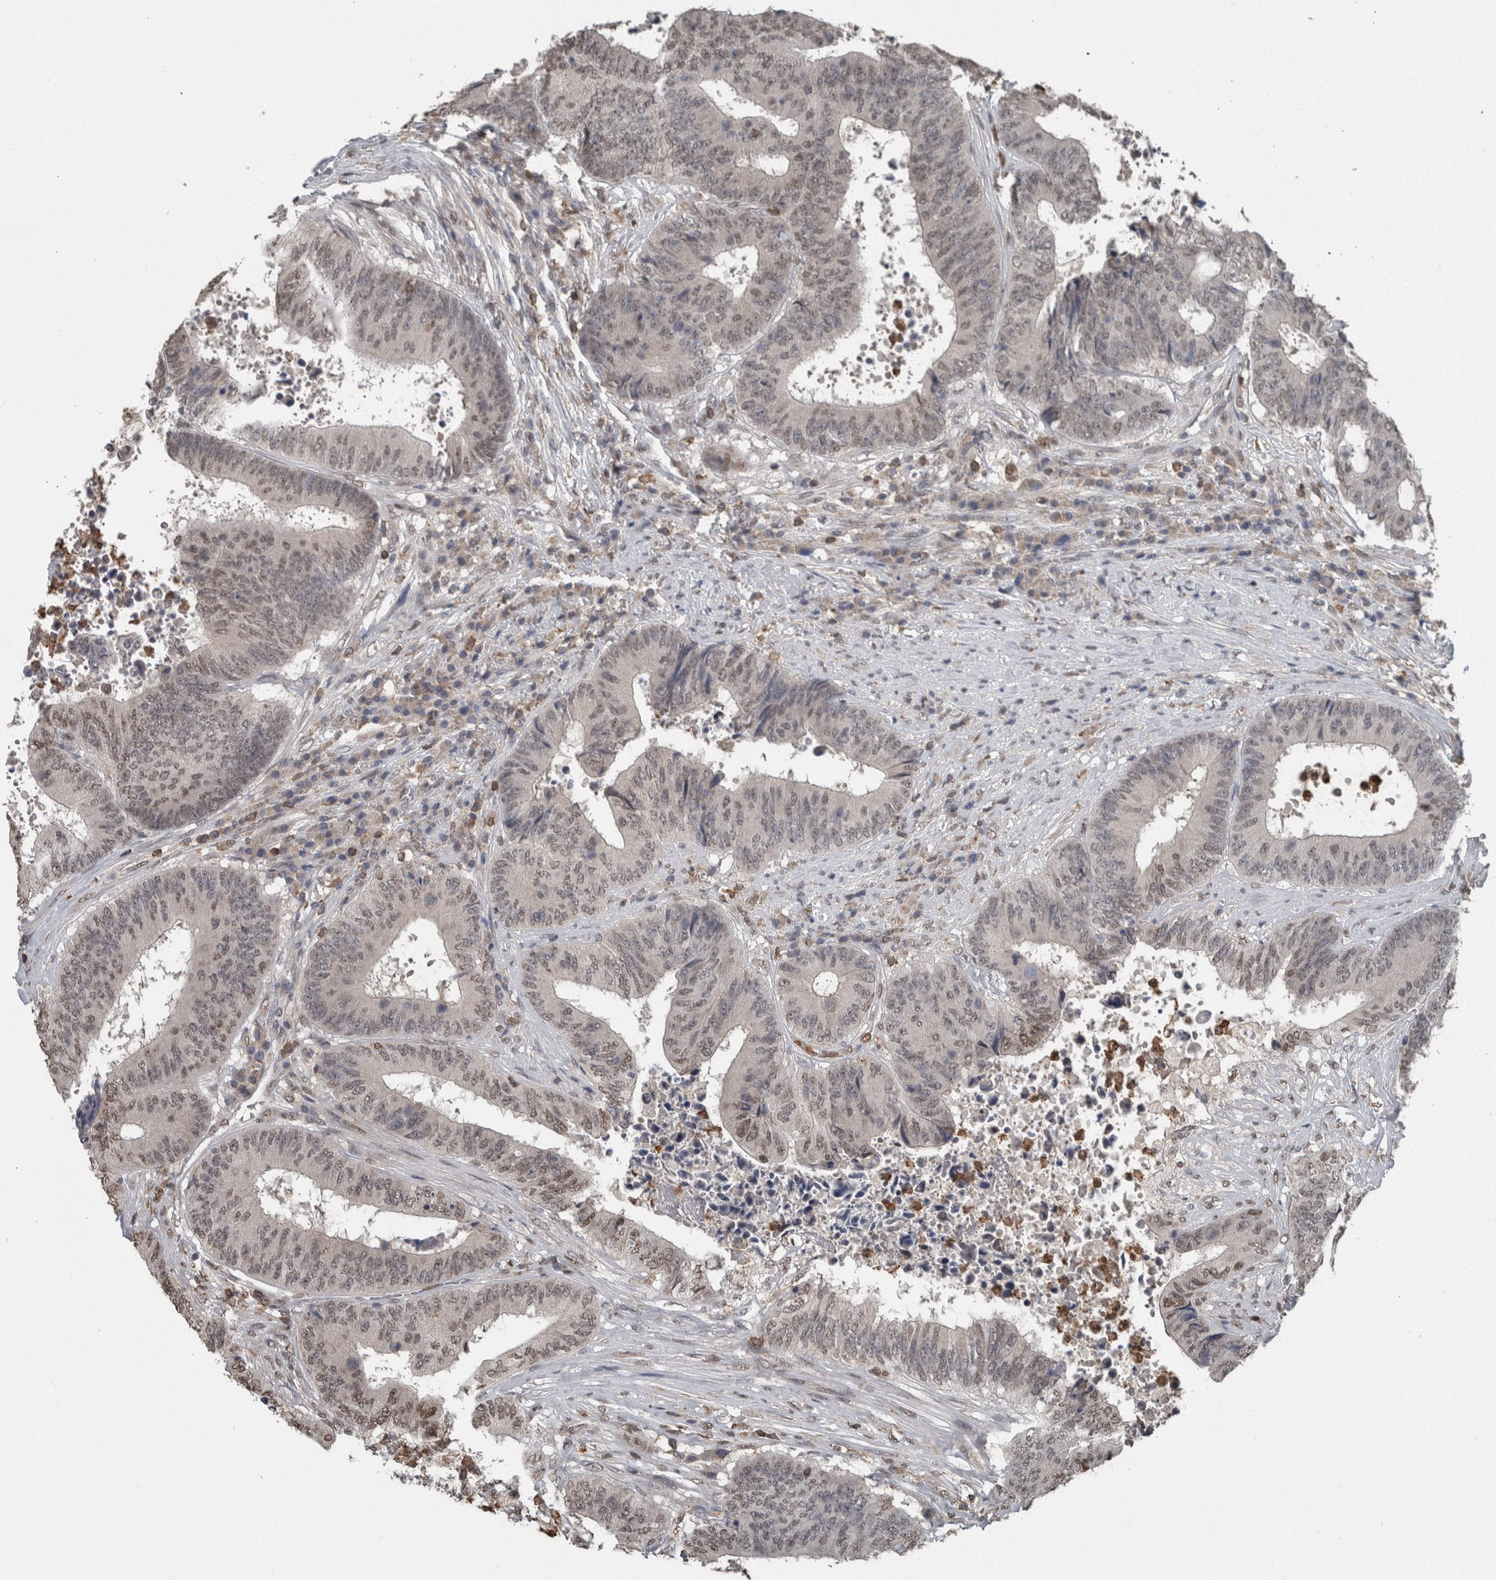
{"staining": {"intensity": "weak", "quantity": "25%-75%", "location": "nuclear"}, "tissue": "colorectal cancer", "cell_type": "Tumor cells", "image_type": "cancer", "snomed": [{"axis": "morphology", "description": "Adenocarcinoma, NOS"}, {"axis": "topography", "description": "Rectum"}], "caption": "Colorectal cancer tissue displays weak nuclear staining in approximately 25%-75% of tumor cells, visualized by immunohistochemistry. The protein of interest is stained brown, and the nuclei are stained in blue (DAB IHC with brightfield microscopy, high magnification).", "gene": "MAFF", "patient": {"sex": "male", "age": 72}}